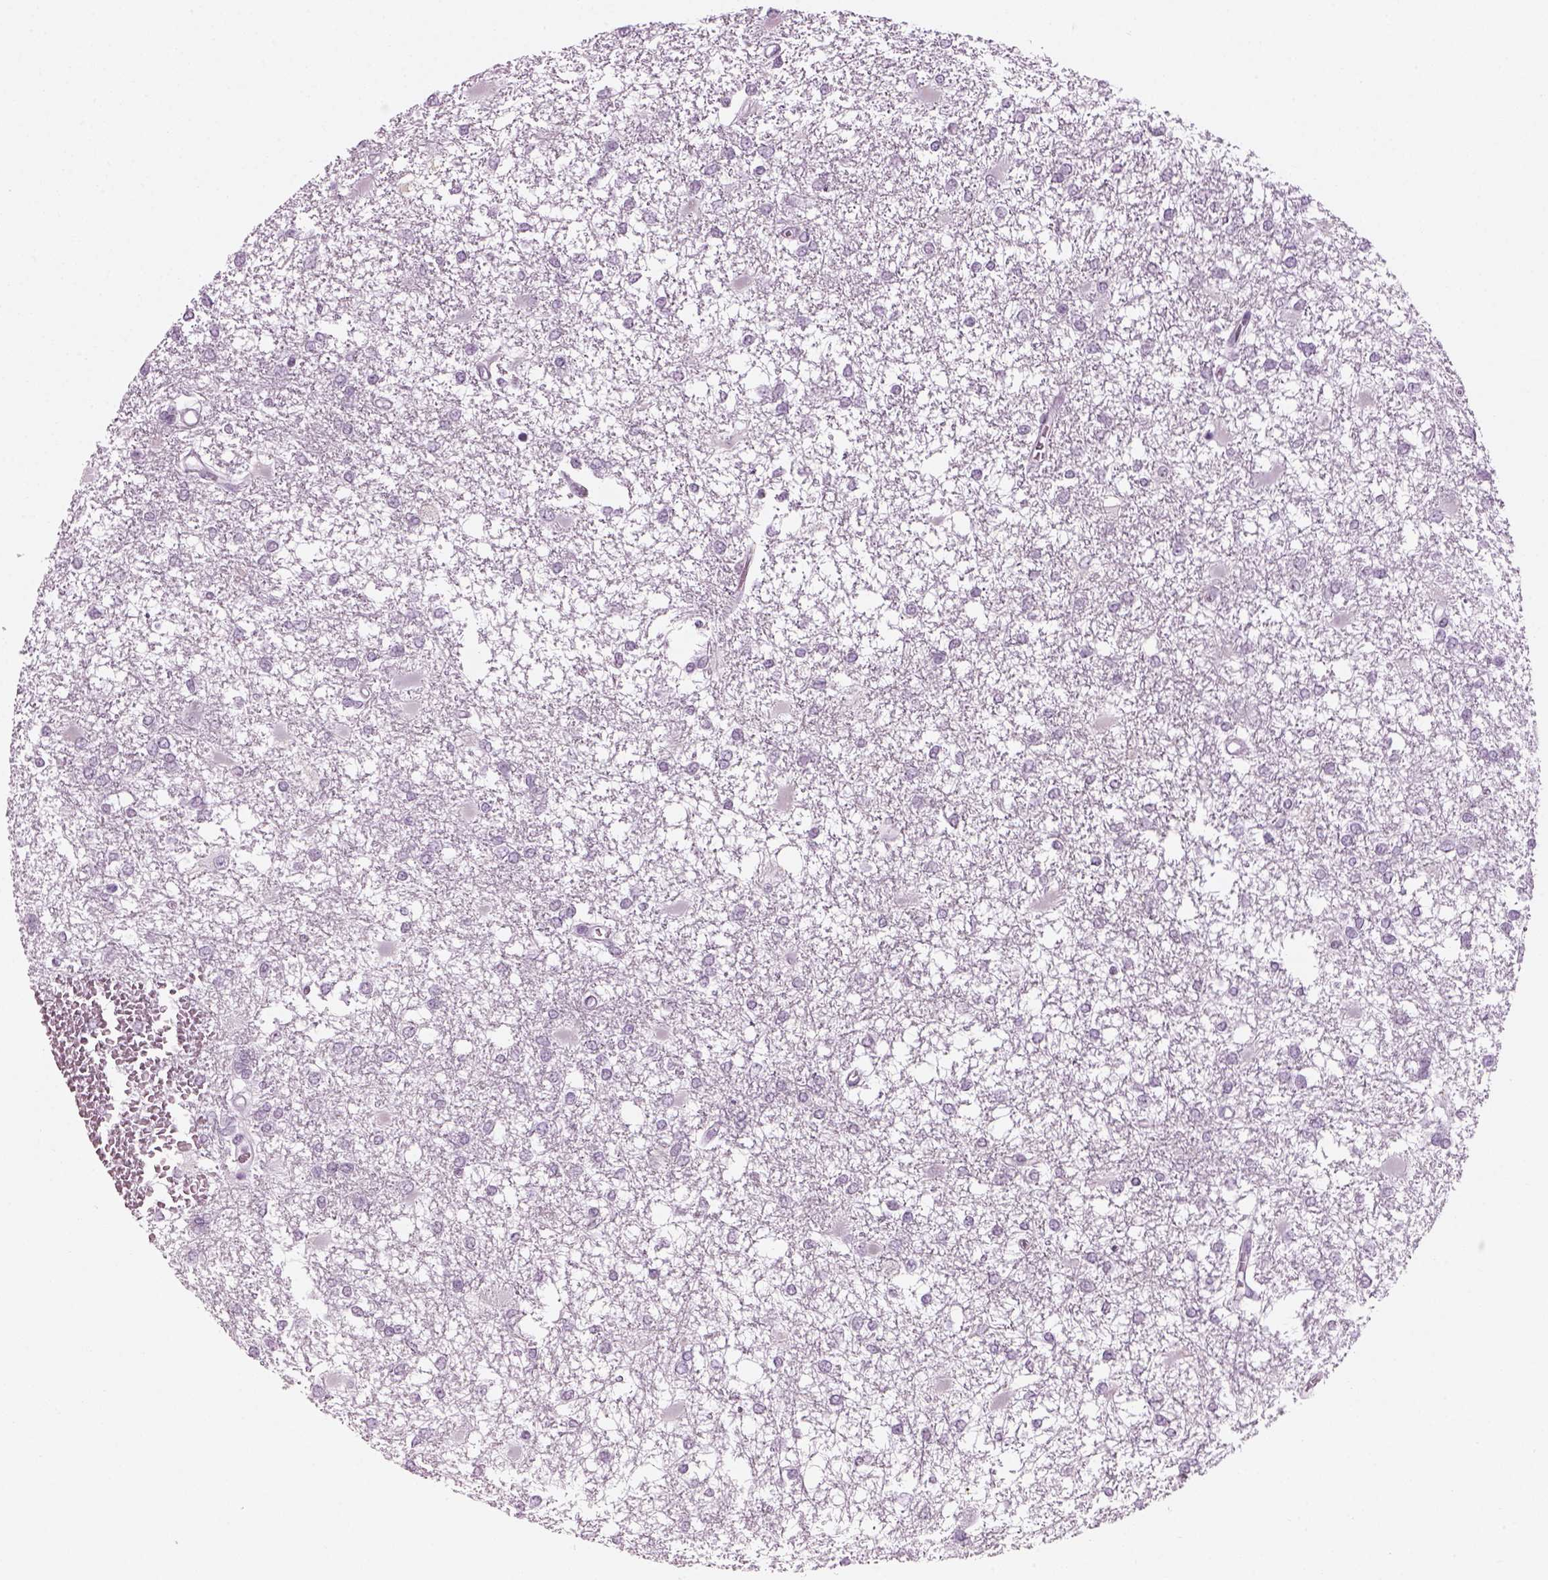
{"staining": {"intensity": "negative", "quantity": "none", "location": "none"}, "tissue": "glioma", "cell_type": "Tumor cells", "image_type": "cancer", "snomed": [{"axis": "morphology", "description": "Glioma, malignant, High grade"}, {"axis": "topography", "description": "Cerebral cortex"}], "caption": "The histopathology image exhibits no staining of tumor cells in malignant glioma (high-grade).", "gene": "KCNG2", "patient": {"sex": "male", "age": 79}}